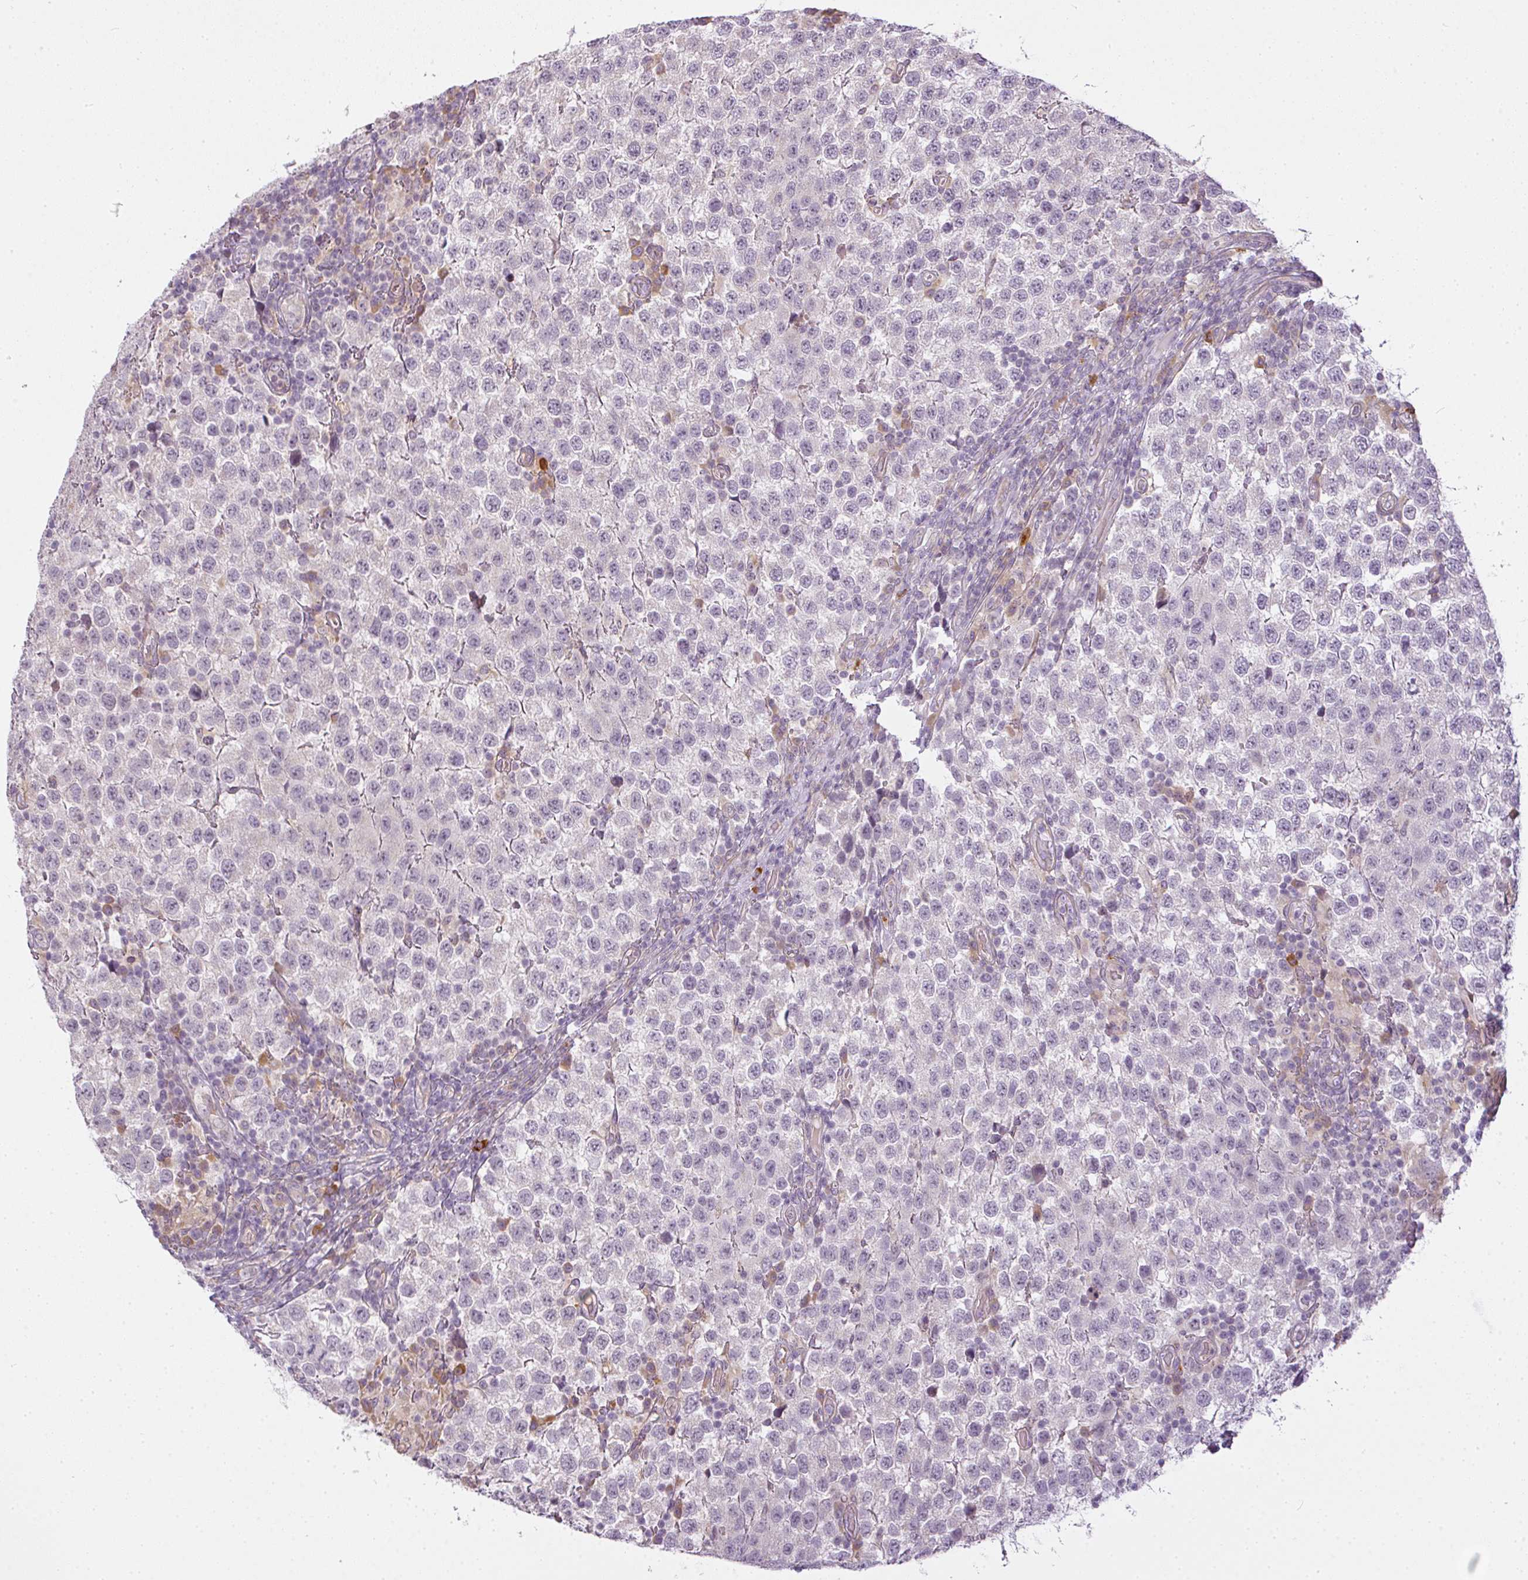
{"staining": {"intensity": "negative", "quantity": "none", "location": "none"}, "tissue": "testis cancer", "cell_type": "Tumor cells", "image_type": "cancer", "snomed": [{"axis": "morphology", "description": "Seminoma, NOS"}, {"axis": "topography", "description": "Testis"}], "caption": "Tumor cells are negative for protein expression in human testis cancer. (Immunohistochemistry (ihc), brightfield microscopy, high magnification).", "gene": "MED19", "patient": {"sex": "male", "age": 34}}